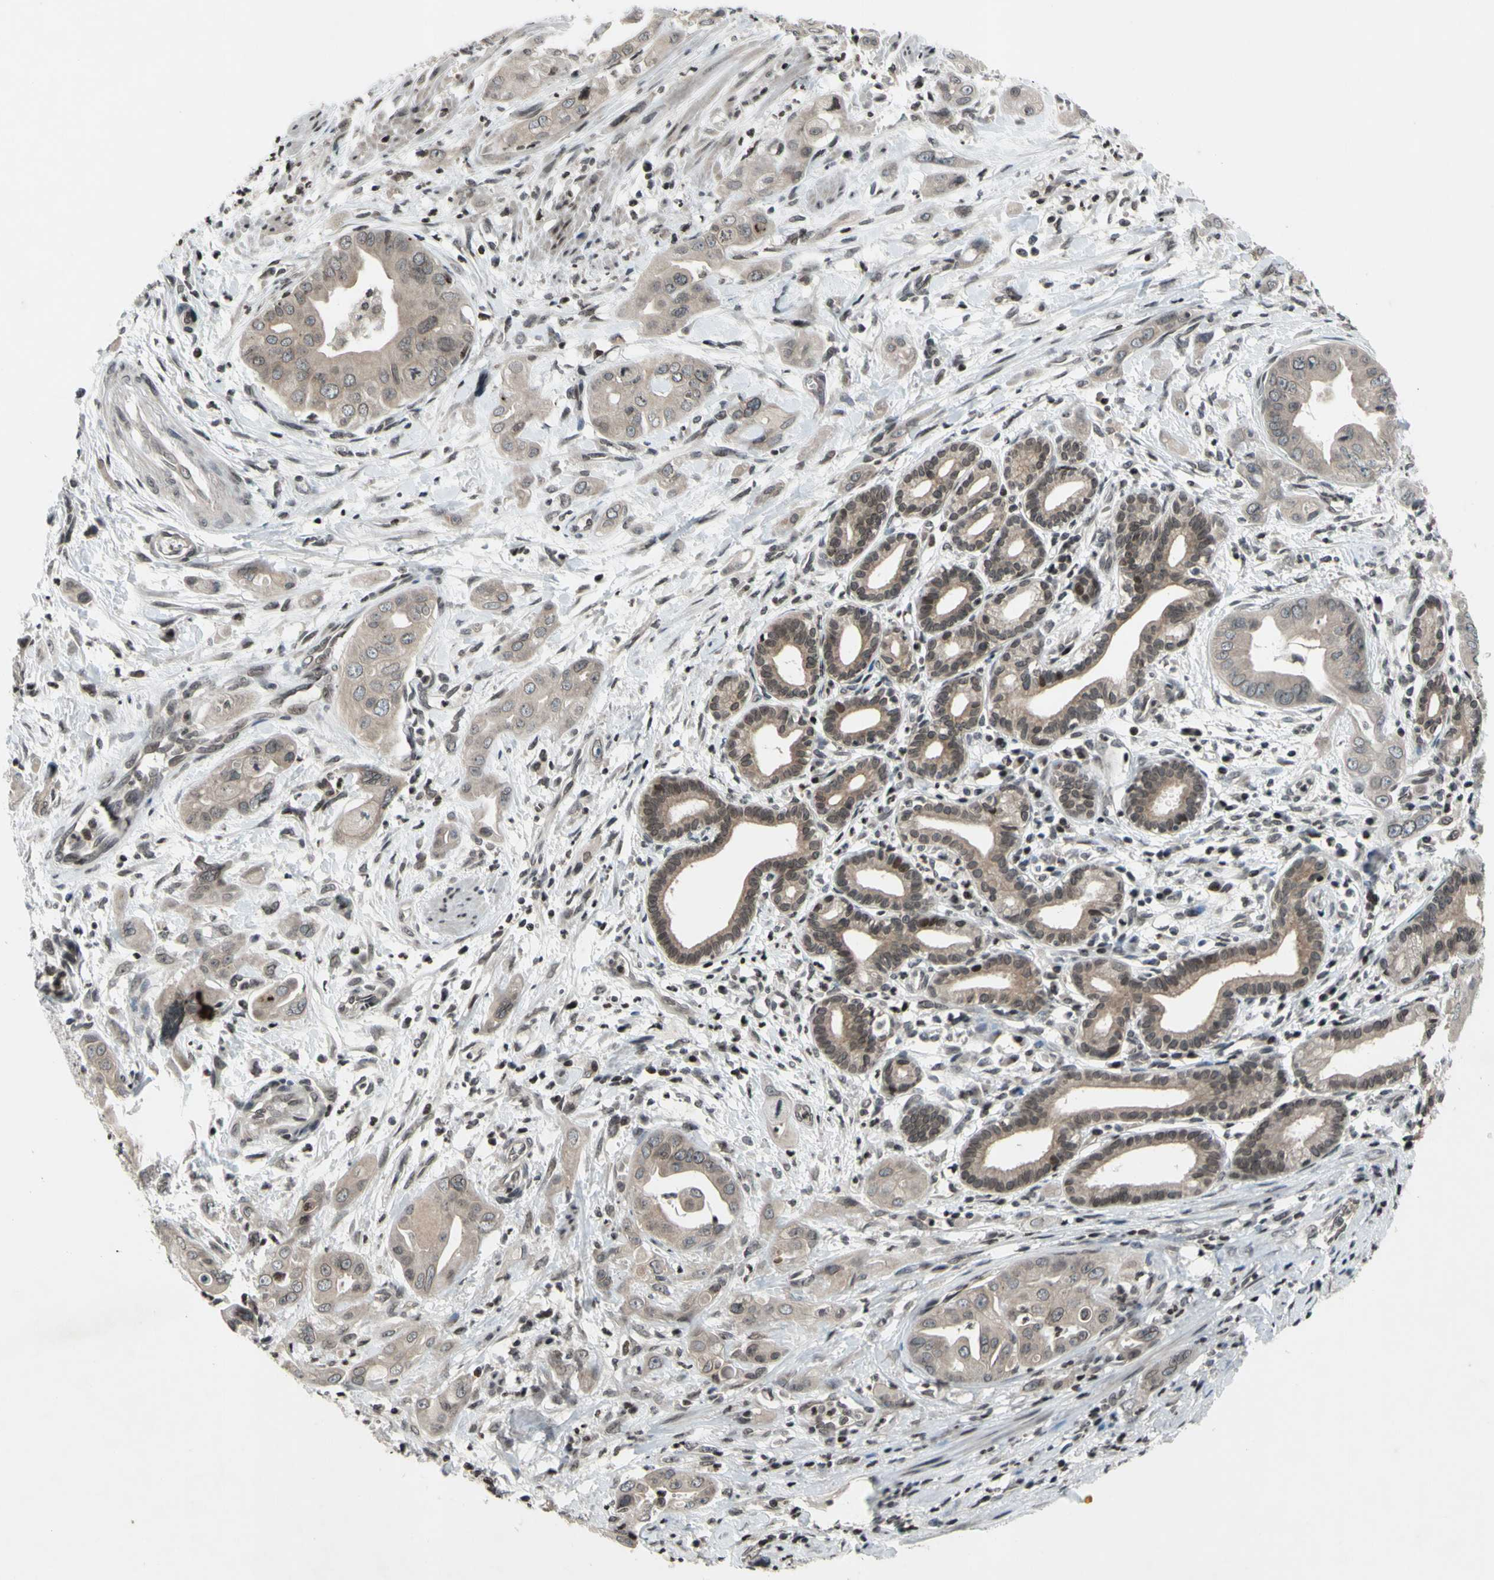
{"staining": {"intensity": "weak", "quantity": "25%-75%", "location": "cytoplasmic/membranous,nuclear"}, "tissue": "pancreatic cancer", "cell_type": "Tumor cells", "image_type": "cancer", "snomed": [{"axis": "morphology", "description": "Adenocarcinoma, NOS"}, {"axis": "topography", "description": "Pancreas"}], "caption": "Protein expression analysis of human adenocarcinoma (pancreatic) reveals weak cytoplasmic/membranous and nuclear staining in approximately 25%-75% of tumor cells.", "gene": "XPO1", "patient": {"sex": "female", "age": 75}}